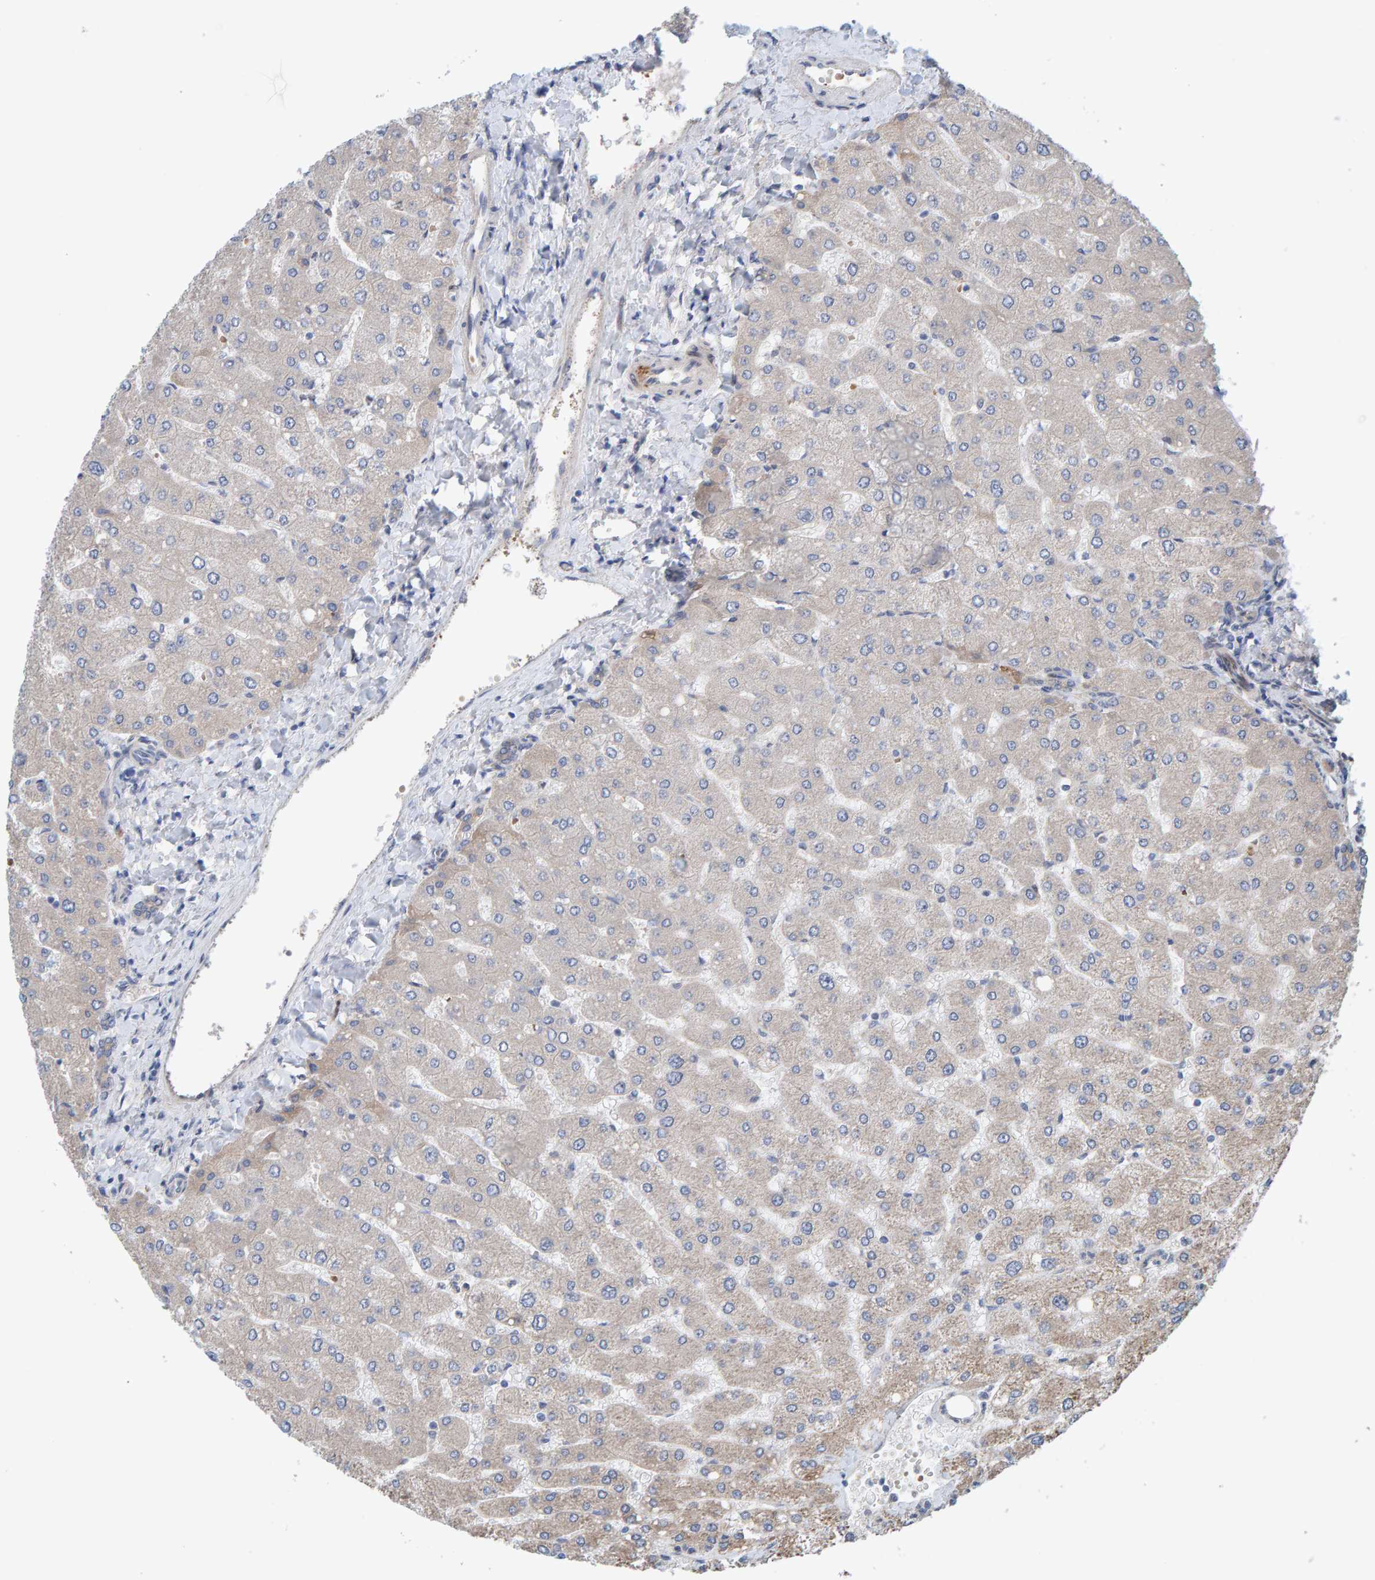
{"staining": {"intensity": "weak", "quantity": ">75%", "location": "cytoplasmic/membranous"}, "tissue": "liver", "cell_type": "Cholangiocytes", "image_type": "normal", "snomed": [{"axis": "morphology", "description": "Normal tissue, NOS"}, {"axis": "topography", "description": "Liver"}], "caption": "High-magnification brightfield microscopy of normal liver stained with DAB (brown) and counterstained with hematoxylin (blue). cholangiocytes exhibit weak cytoplasmic/membranous staining is identified in about>75% of cells. (brown staining indicates protein expression, while blue staining denotes nuclei).", "gene": "LRSAM1", "patient": {"sex": "male", "age": 55}}